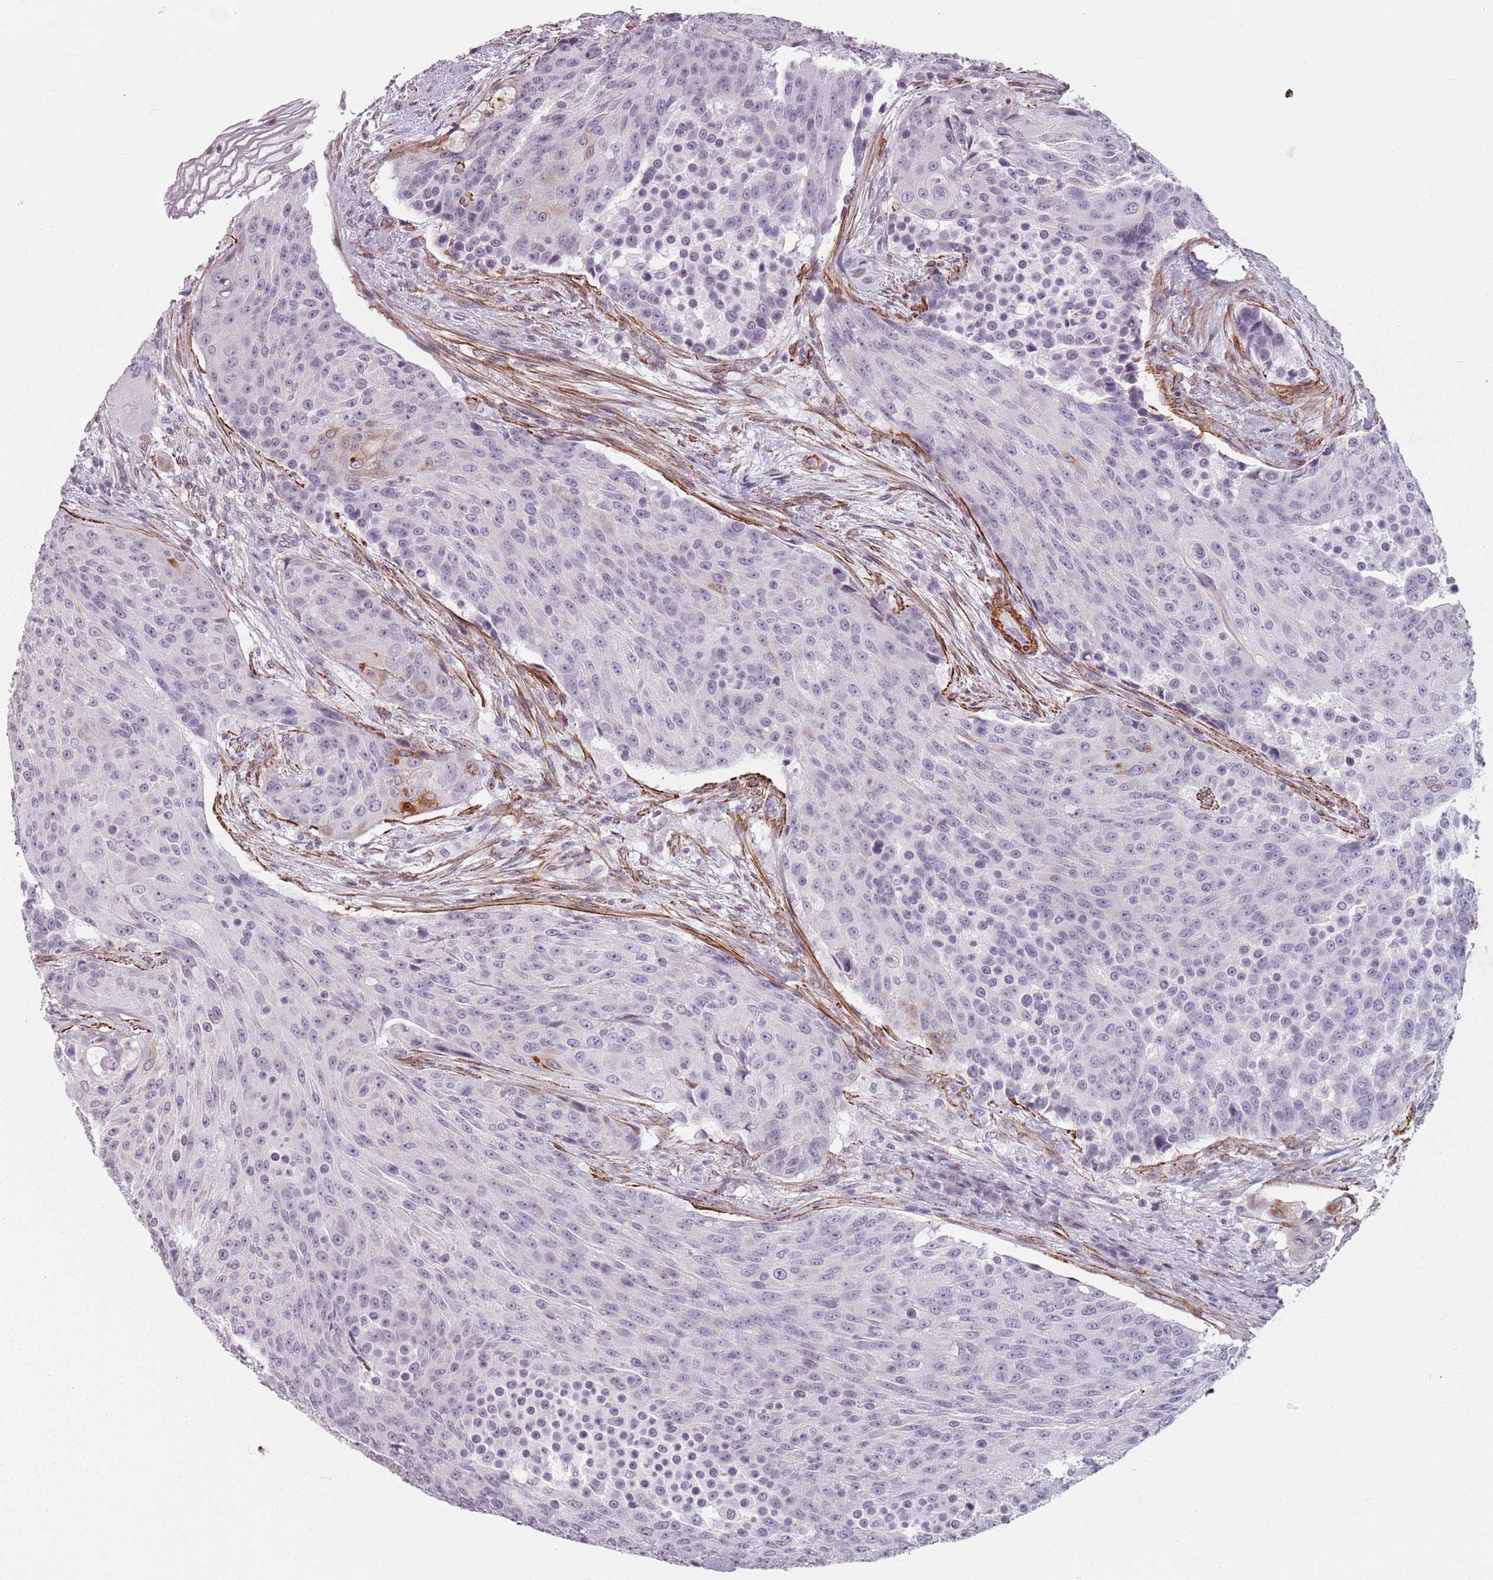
{"staining": {"intensity": "negative", "quantity": "none", "location": "none"}, "tissue": "urothelial cancer", "cell_type": "Tumor cells", "image_type": "cancer", "snomed": [{"axis": "morphology", "description": "Urothelial carcinoma, High grade"}, {"axis": "topography", "description": "Urinary bladder"}], "caption": "Urothelial cancer was stained to show a protein in brown. There is no significant expression in tumor cells.", "gene": "TMC4", "patient": {"sex": "female", "age": 63}}